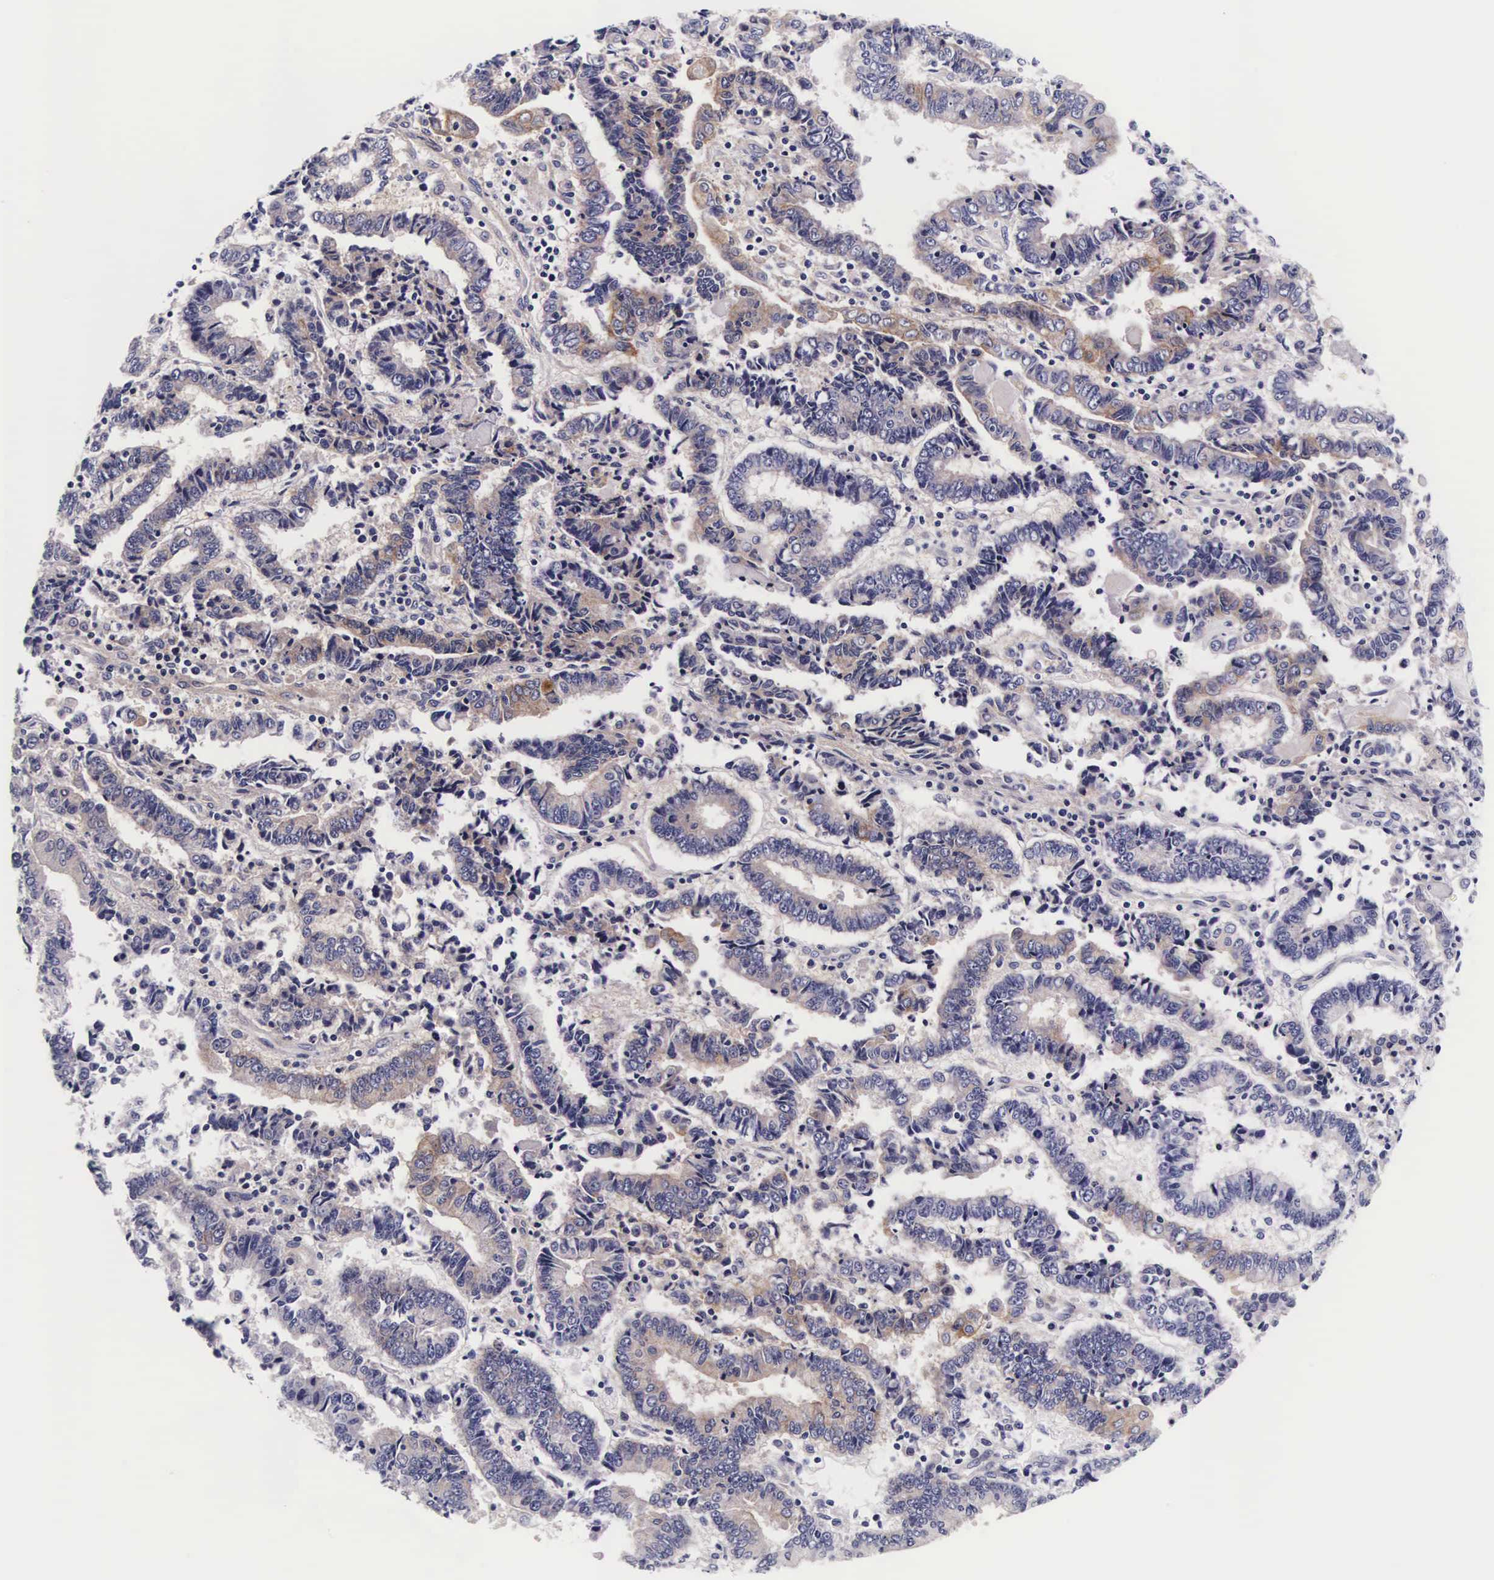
{"staining": {"intensity": "negative", "quantity": "none", "location": "none"}, "tissue": "endometrial cancer", "cell_type": "Tumor cells", "image_type": "cancer", "snomed": [{"axis": "morphology", "description": "Adenocarcinoma, NOS"}, {"axis": "topography", "description": "Endometrium"}], "caption": "Immunohistochemistry (IHC) of adenocarcinoma (endometrial) shows no expression in tumor cells. (DAB IHC, high magnification).", "gene": "UPRT", "patient": {"sex": "female", "age": 75}}